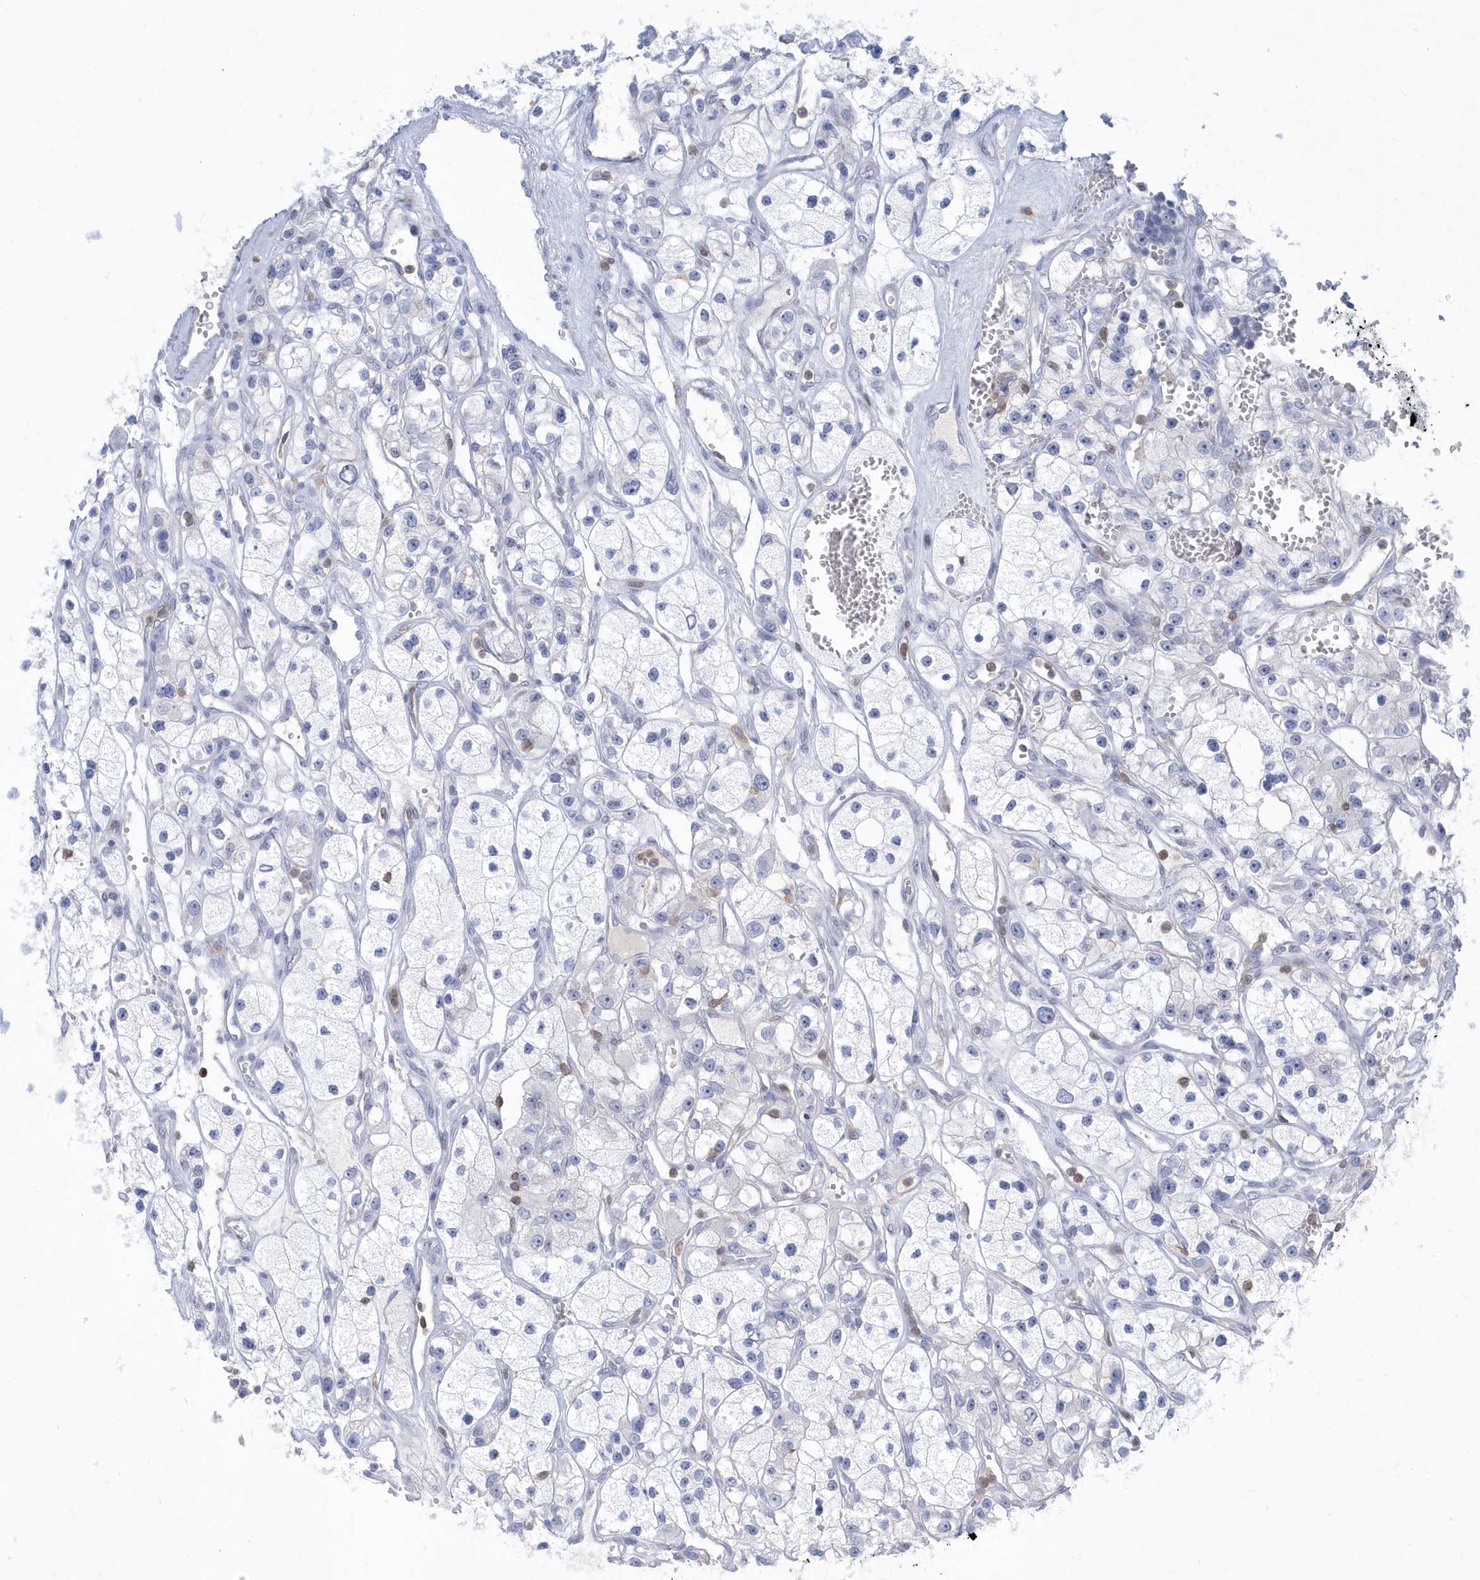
{"staining": {"intensity": "negative", "quantity": "none", "location": "none"}, "tissue": "renal cancer", "cell_type": "Tumor cells", "image_type": "cancer", "snomed": [{"axis": "morphology", "description": "Adenocarcinoma, NOS"}, {"axis": "topography", "description": "Kidney"}], "caption": "High magnification brightfield microscopy of adenocarcinoma (renal) stained with DAB (brown) and counterstained with hematoxylin (blue): tumor cells show no significant positivity.", "gene": "PSD4", "patient": {"sex": "female", "age": 57}}